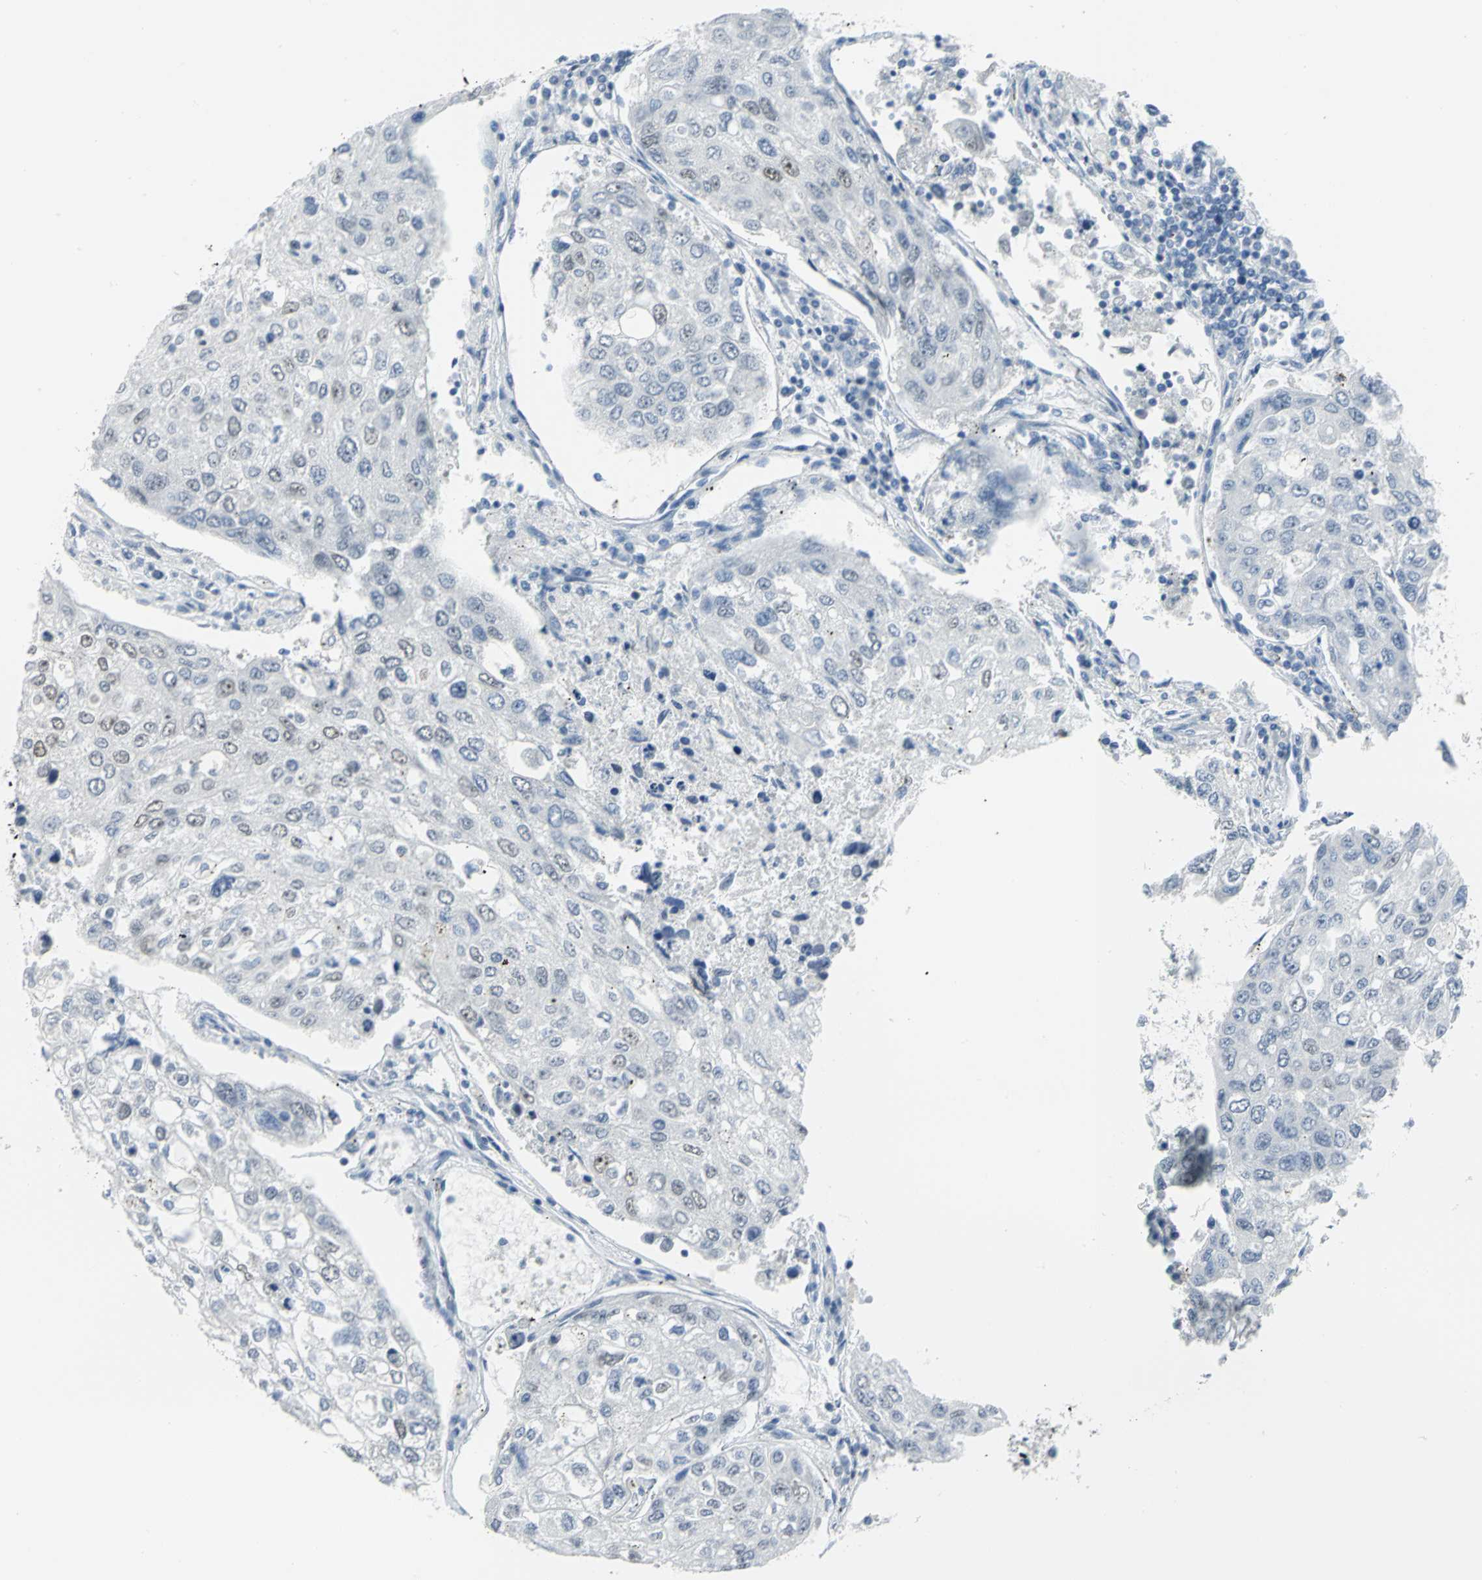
{"staining": {"intensity": "weak", "quantity": "<25%", "location": "nuclear"}, "tissue": "urothelial cancer", "cell_type": "Tumor cells", "image_type": "cancer", "snomed": [{"axis": "morphology", "description": "Urothelial carcinoma, High grade"}, {"axis": "topography", "description": "Lymph node"}, {"axis": "topography", "description": "Urinary bladder"}], "caption": "Immunohistochemical staining of human high-grade urothelial carcinoma demonstrates no significant staining in tumor cells. The staining is performed using DAB brown chromogen with nuclei counter-stained in using hematoxylin.", "gene": "MCM3", "patient": {"sex": "male", "age": 51}}